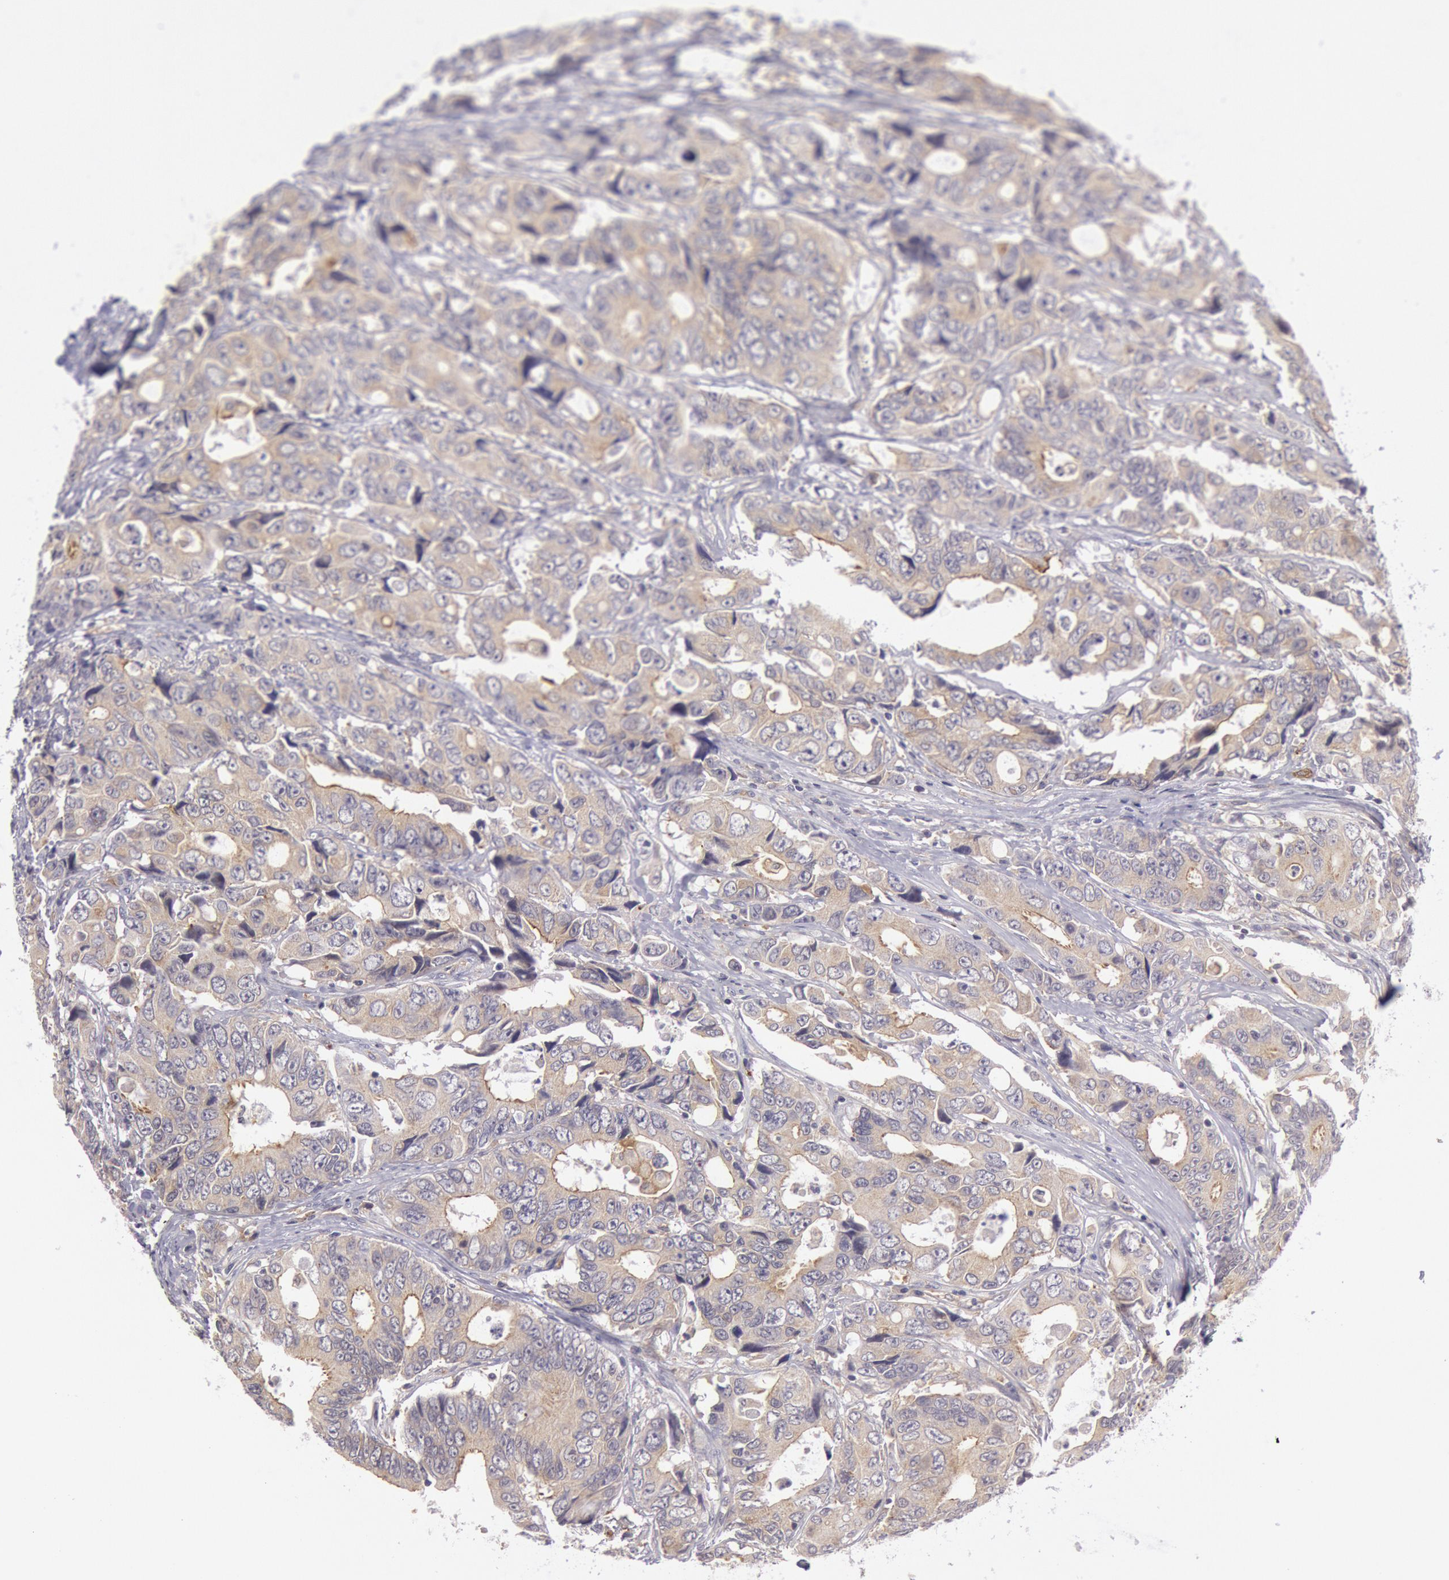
{"staining": {"intensity": "weak", "quantity": ">75%", "location": "cytoplasmic/membranous"}, "tissue": "colorectal cancer", "cell_type": "Tumor cells", "image_type": "cancer", "snomed": [{"axis": "morphology", "description": "Adenocarcinoma, NOS"}, {"axis": "topography", "description": "Rectum"}], "caption": "Colorectal cancer (adenocarcinoma) stained for a protein displays weak cytoplasmic/membranous positivity in tumor cells. (DAB (3,3'-diaminobenzidine) IHC, brown staining for protein, blue staining for nuclei).", "gene": "MYO5A", "patient": {"sex": "female", "age": 67}}